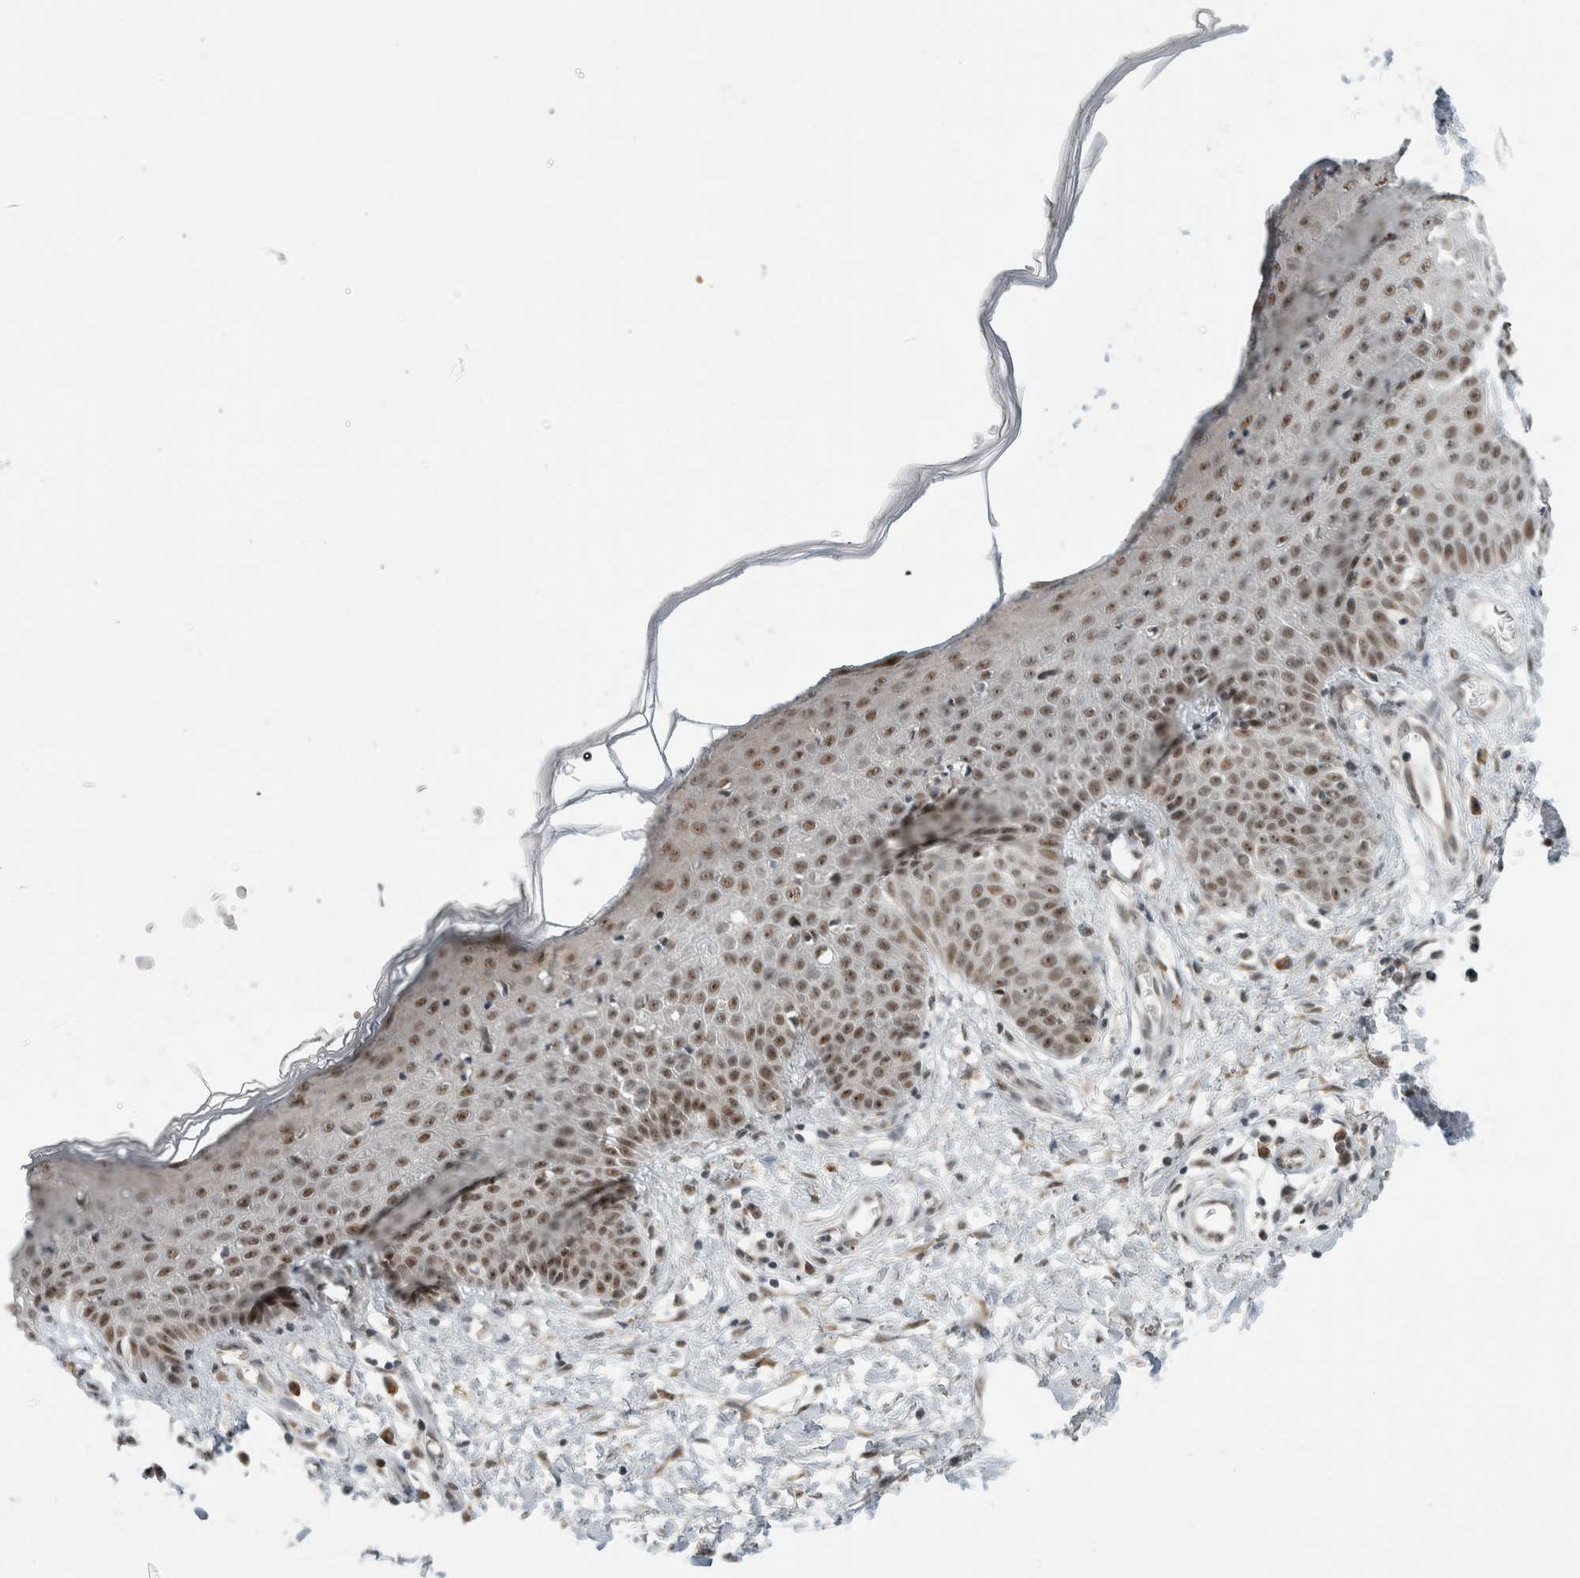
{"staining": {"intensity": "negative", "quantity": "none", "location": "none"}, "tissue": "skin", "cell_type": "Fibroblasts", "image_type": "normal", "snomed": [{"axis": "morphology", "description": "Normal tissue, NOS"}, {"axis": "morphology", "description": "Inflammation, NOS"}, {"axis": "topography", "description": "Skin"}], "caption": "Immunohistochemistry (IHC) histopathology image of benign skin: skin stained with DAB (3,3'-diaminobenzidine) shows no significant protein expression in fibroblasts. Nuclei are stained in blue.", "gene": "NCAPG2", "patient": {"sex": "female", "age": 44}}